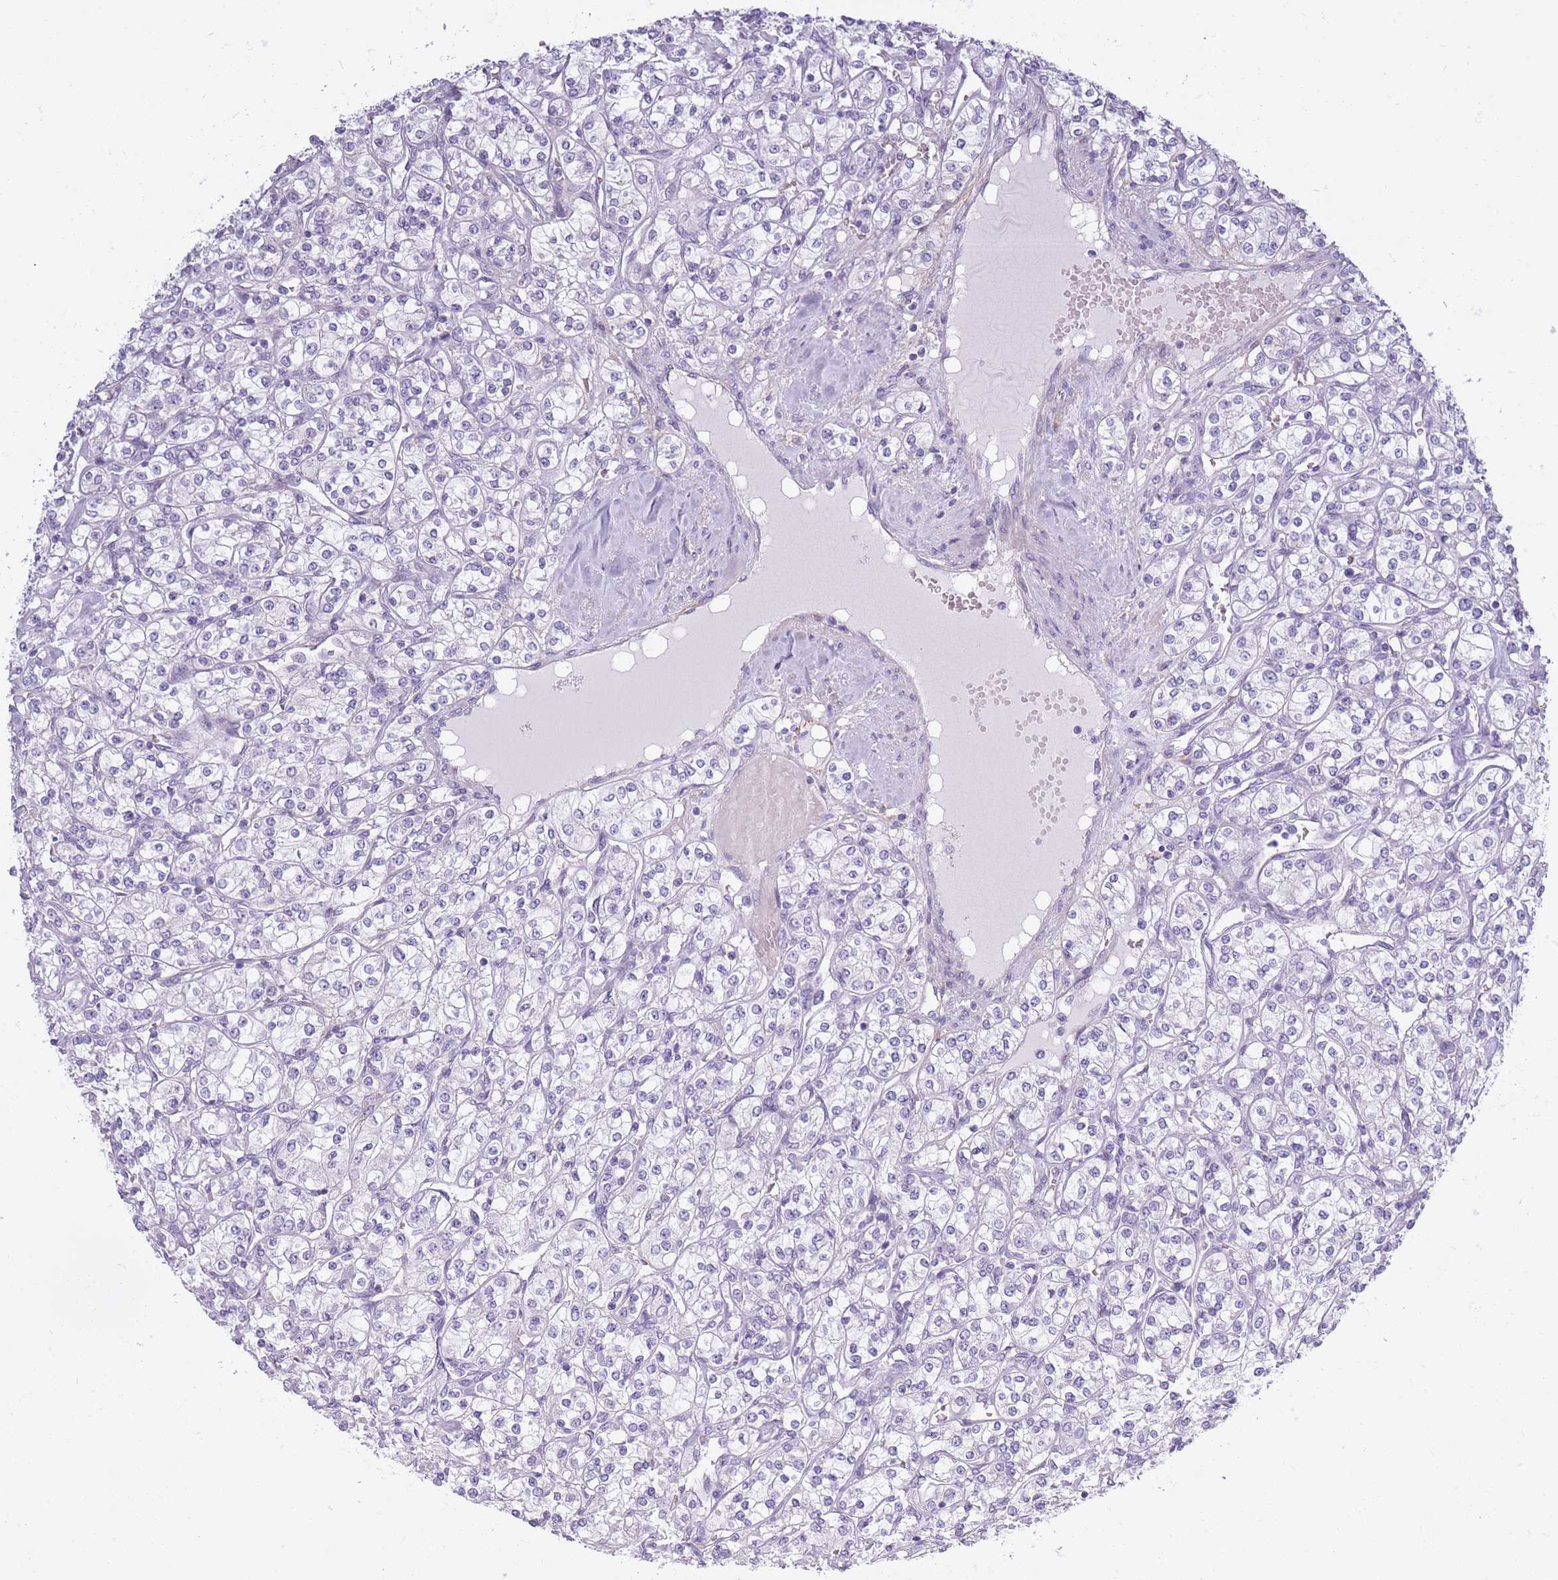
{"staining": {"intensity": "negative", "quantity": "none", "location": "none"}, "tissue": "renal cancer", "cell_type": "Tumor cells", "image_type": "cancer", "snomed": [{"axis": "morphology", "description": "Adenocarcinoma, NOS"}, {"axis": "topography", "description": "Kidney"}], "caption": "Tumor cells show no significant protein staining in adenocarcinoma (renal). (IHC, brightfield microscopy, high magnification).", "gene": "AP3M2", "patient": {"sex": "male", "age": 77}}